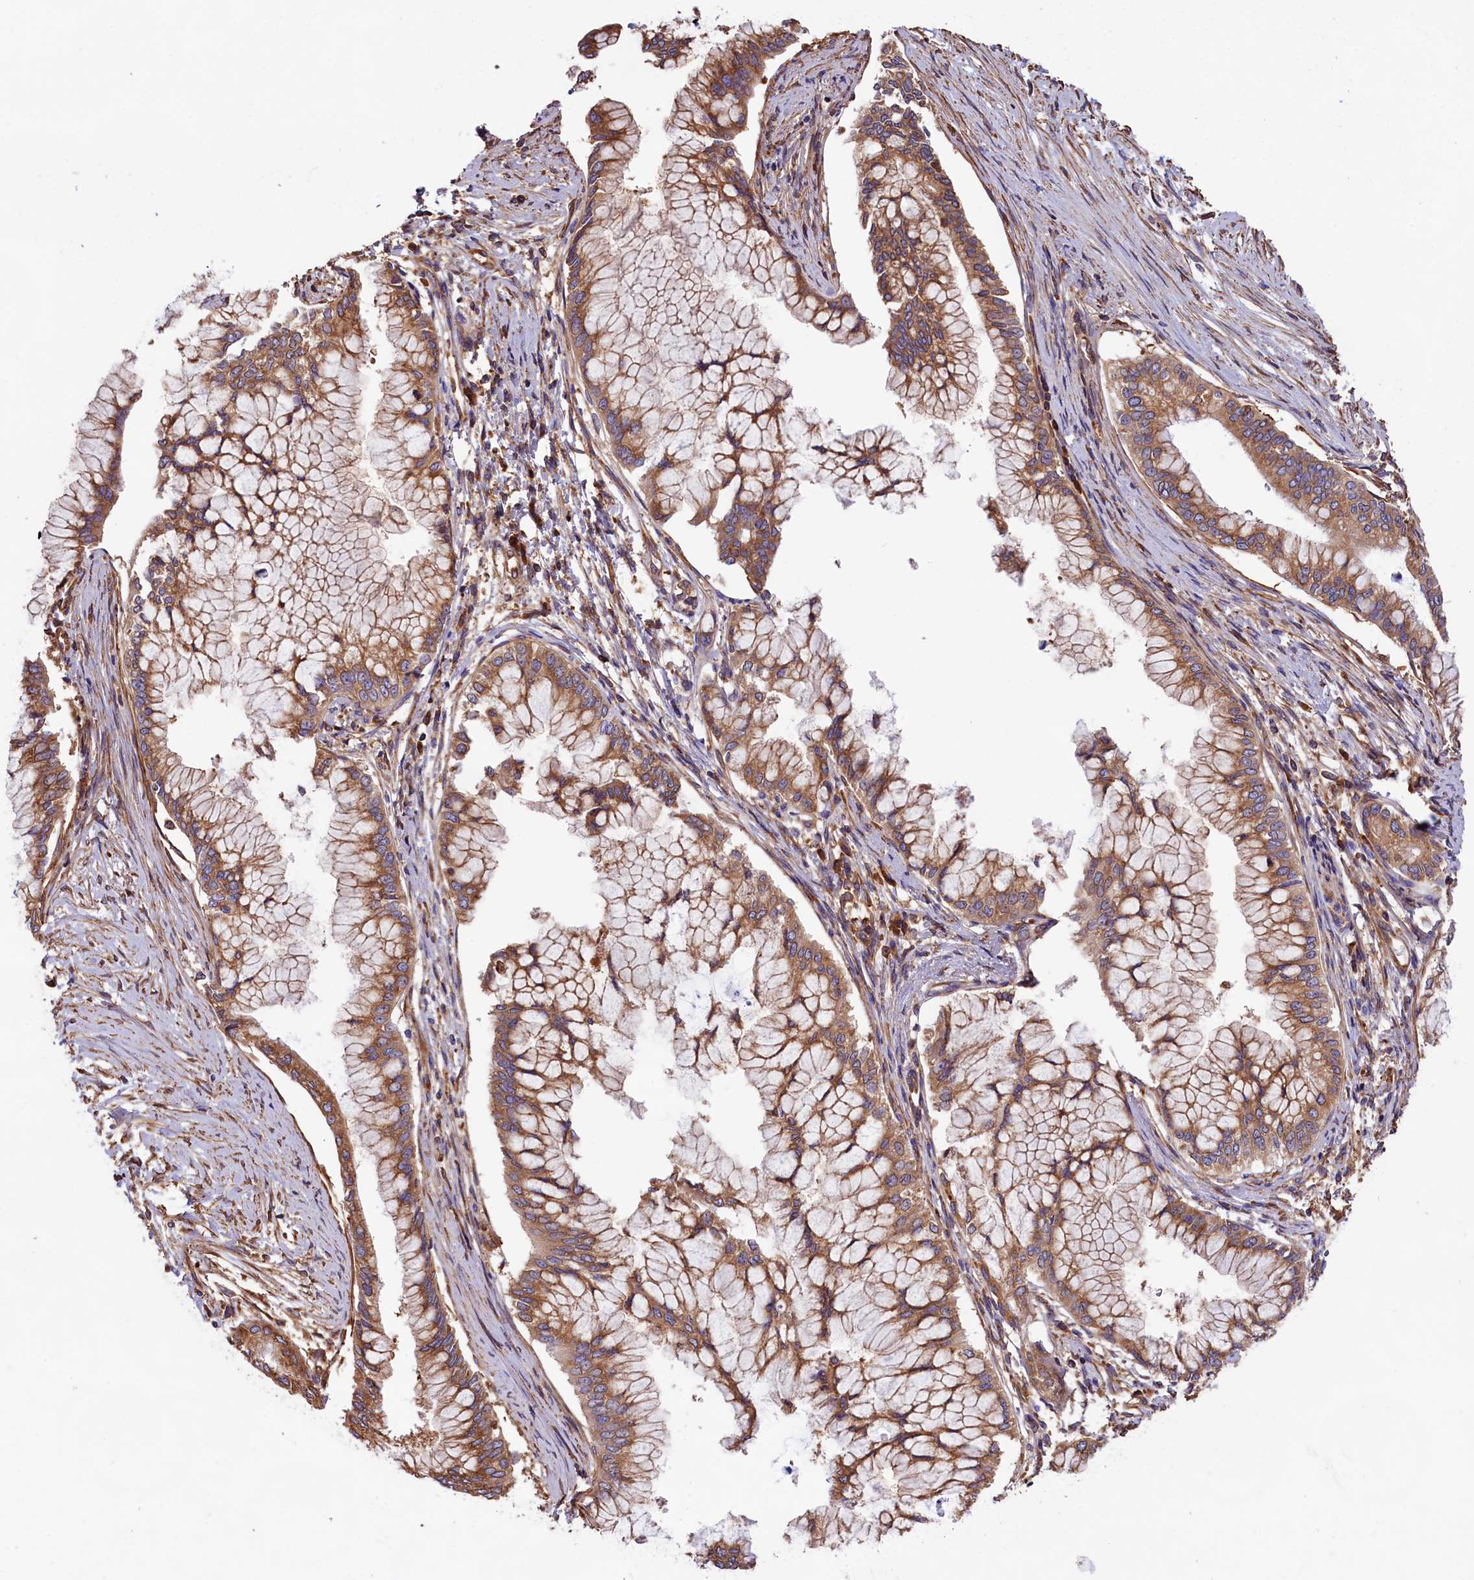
{"staining": {"intensity": "moderate", "quantity": ">75%", "location": "cytoplasmic/membranous"}, "tissue": "pancreatic cancer", "cell_type": "Tumor cells", "image_type": "cancer", "snomed": [{"axis": "morphology", "description": "Adenocarcinoma, NOS"}, {"axis": "topography", "description": "Pancreas"}], "caption": "A brown stain highlights moderate cytoplasmic/membranous staining of a protein in adenocarcinoma (pancreatic) tumor cells.", "gene": "GYS1", "patient": {"sex": "male", "age": 46}}